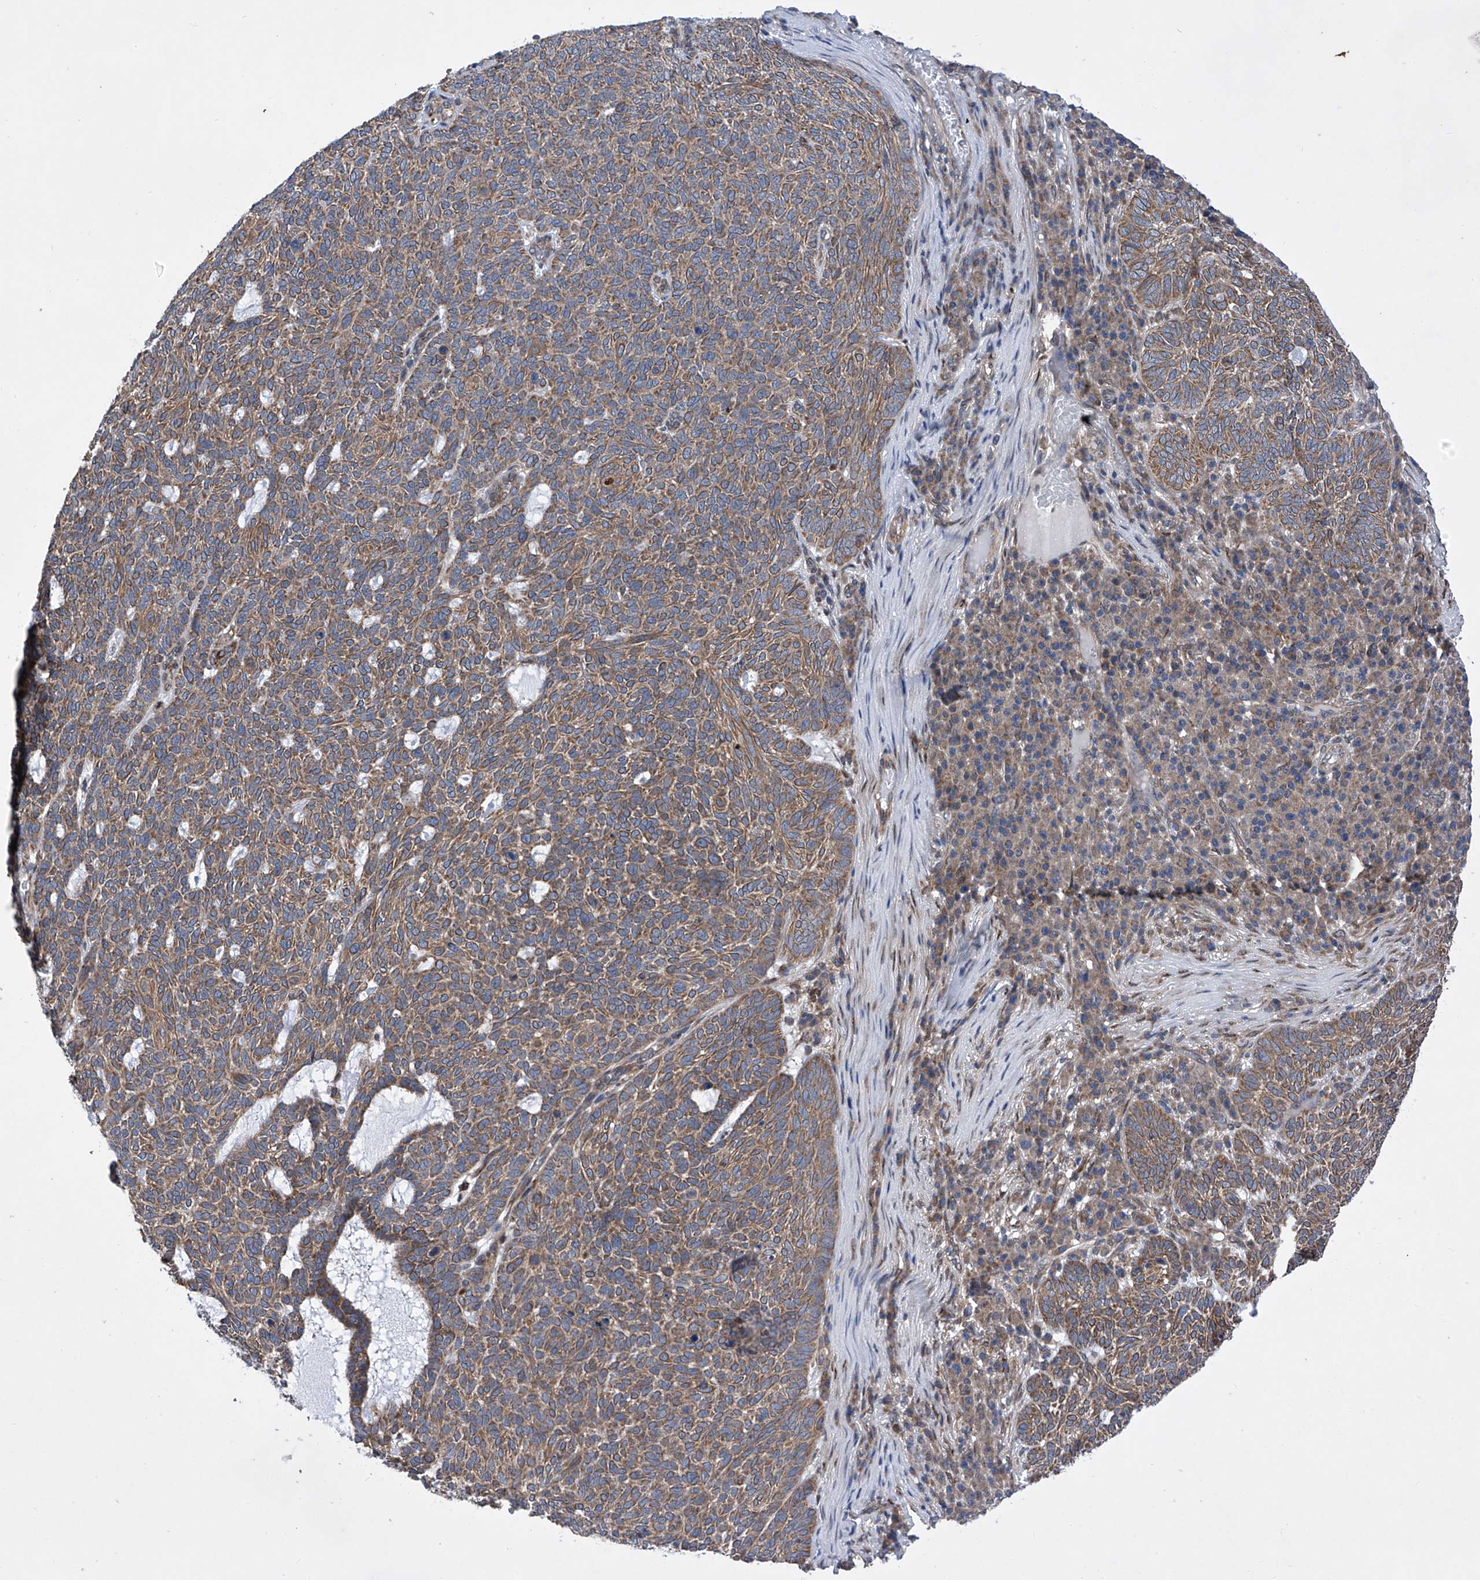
{"staining": {"intensity": "moderate", "quantity": ">75%", "location": "cytoplasmic/membranous"}, "tissue": "skin cancer", "cell_type": "Tumor cells", "image_type": "cancer", "snomed": [{"axis": "morphology", "description": "Squamous cell carcinoma, NOS"}, {"axis": "topography", "description": "Skin"}], "caption": "Immunohistochemical staining of human skin cancer (squamous cell carcinoma) exhibits medium levels of moderate cytoplasmic/membranous staining in approximately >75% of tumor cells.", "gene": "KTI12", "patient": {"sex": "female", "age": 90}}